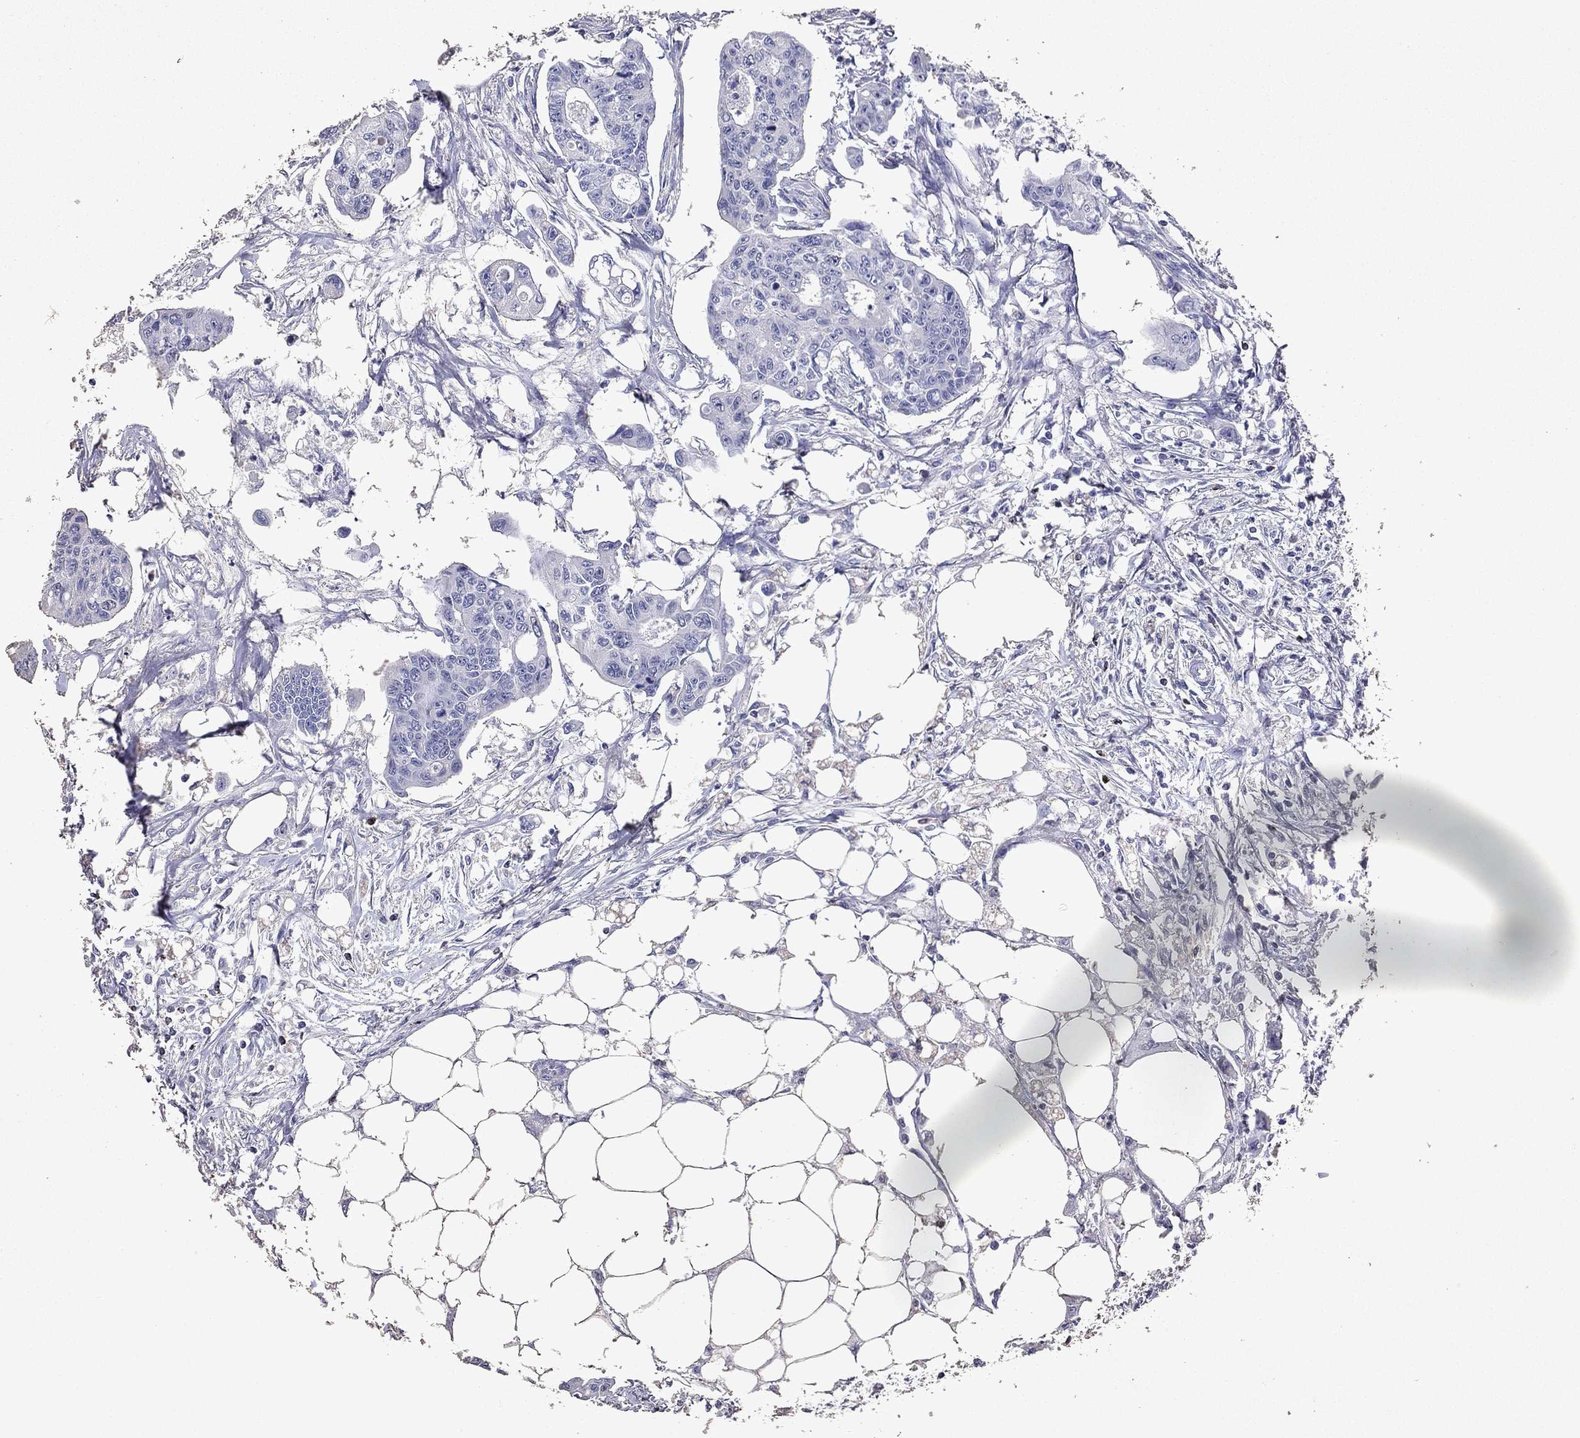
{"staining": {"intensity": "weak", "quantity": "<25%", "location": "nuclear"}, "tissue": "colorectal cancer", "cell_type": "Tumor cells", "image_type": "cancer", "snomed": [{"axis": "morphology", "description": "Adenocarcinoma, NOS"}, {"axis": "topography", "description": "Colon"}], "caption": "Photomicrograph shows no protein positivity in tumor cells of colorectal adenocarcinoma tissue.", "gene": "GZMK", "patient": {"sex": "male", "age": 70}}